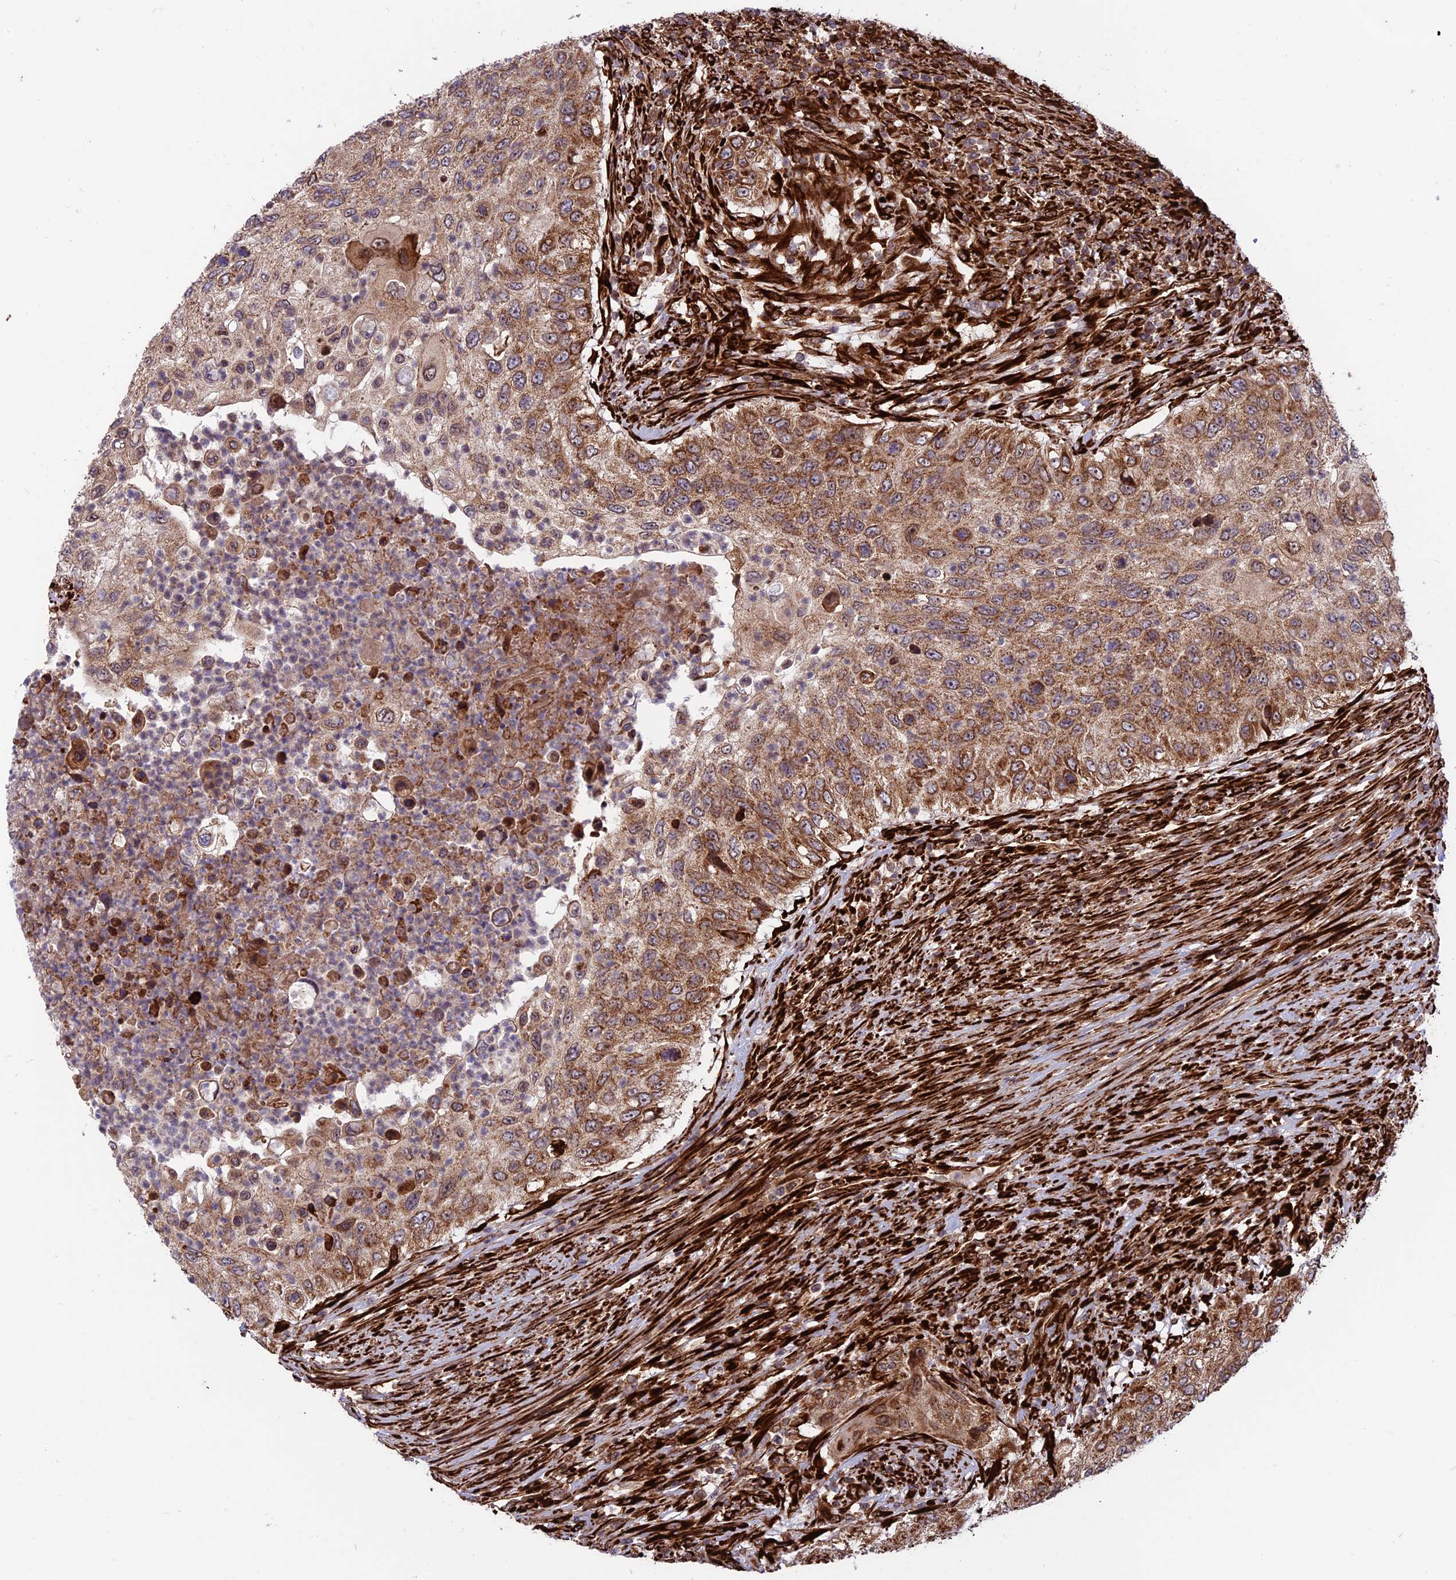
{"staining": {"intensity": "moderate", "quantity": ">75%", "location": "cytoplasmic/membranous"}, "tissue": "urothelial cancer", "cell_type": "Tumor cells", "image_type": "cancer", "snomed": [{"axis": "morphology", "description": "Urothelial carcinoma, High grade"}, {"axis": "topography", "description": "Urinary bladder"}], "caption": "Protein expression analysis of human high-grade urothelial carcinoma reveals moderate cytoplasmic/membranous positivity in approximately >75% of tumor cells.", "gene": "CRTAP", "patient": {"sex": "female", "age": 60}}